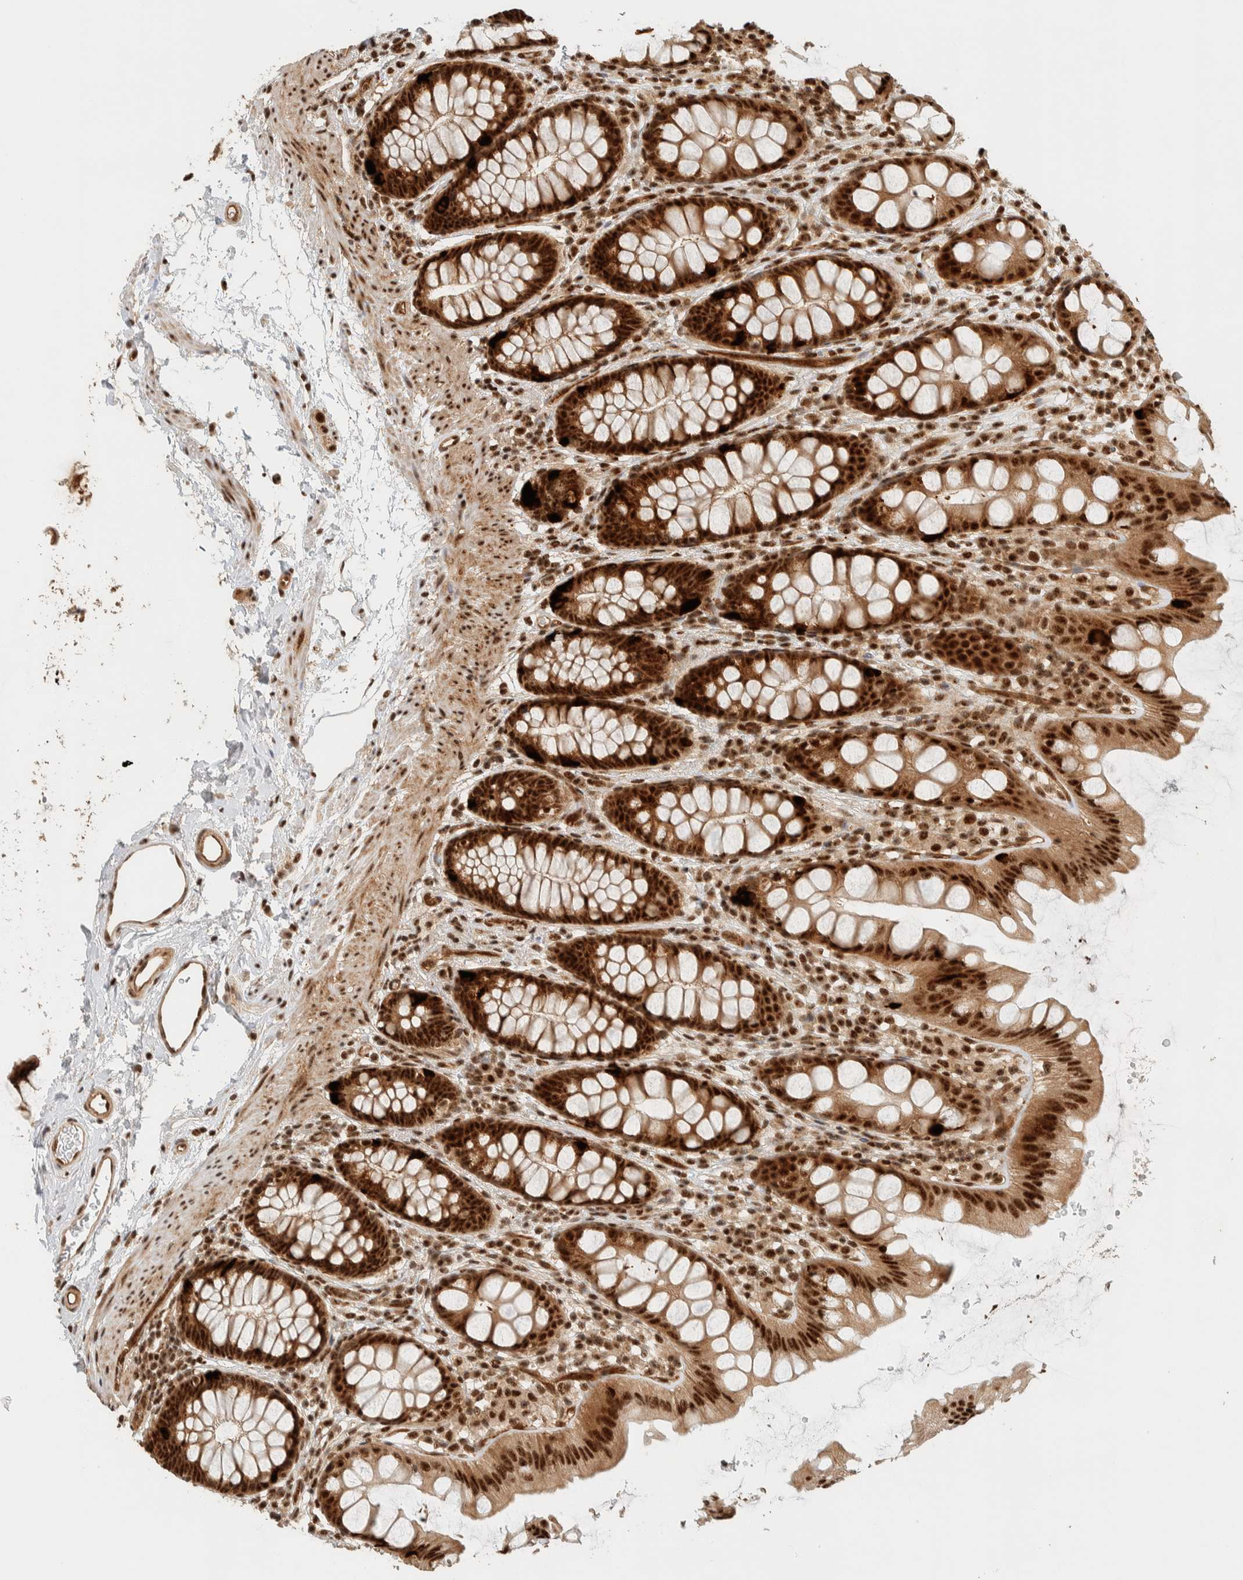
{"staining": {"intensity": "strong", "quantity": ">75%", "location": "cytoplasmic/membranous,nuclear"}, "tissue": "rectum", "cell_type": "Glandular cells", "image_type": "normal", "snomed": [{"axis": "morphology", "description": "Normal tissue, NOS"}, {"axis": "topography", "description": "Rectum"}], "caption": "Immunohistochemistry (IHC) micrograph of normal rectum: human rectum stained using immunohistochemistry (IHC) shows high levels of strong protein expression localized specifically in the cytoplasmic/membranous,nuclear of glandular cells, appearing as a cytoplasmic/membranous,nuclear brown color.", "gene": "SIK1", "patient": {"sex": "female", "age": 65}}